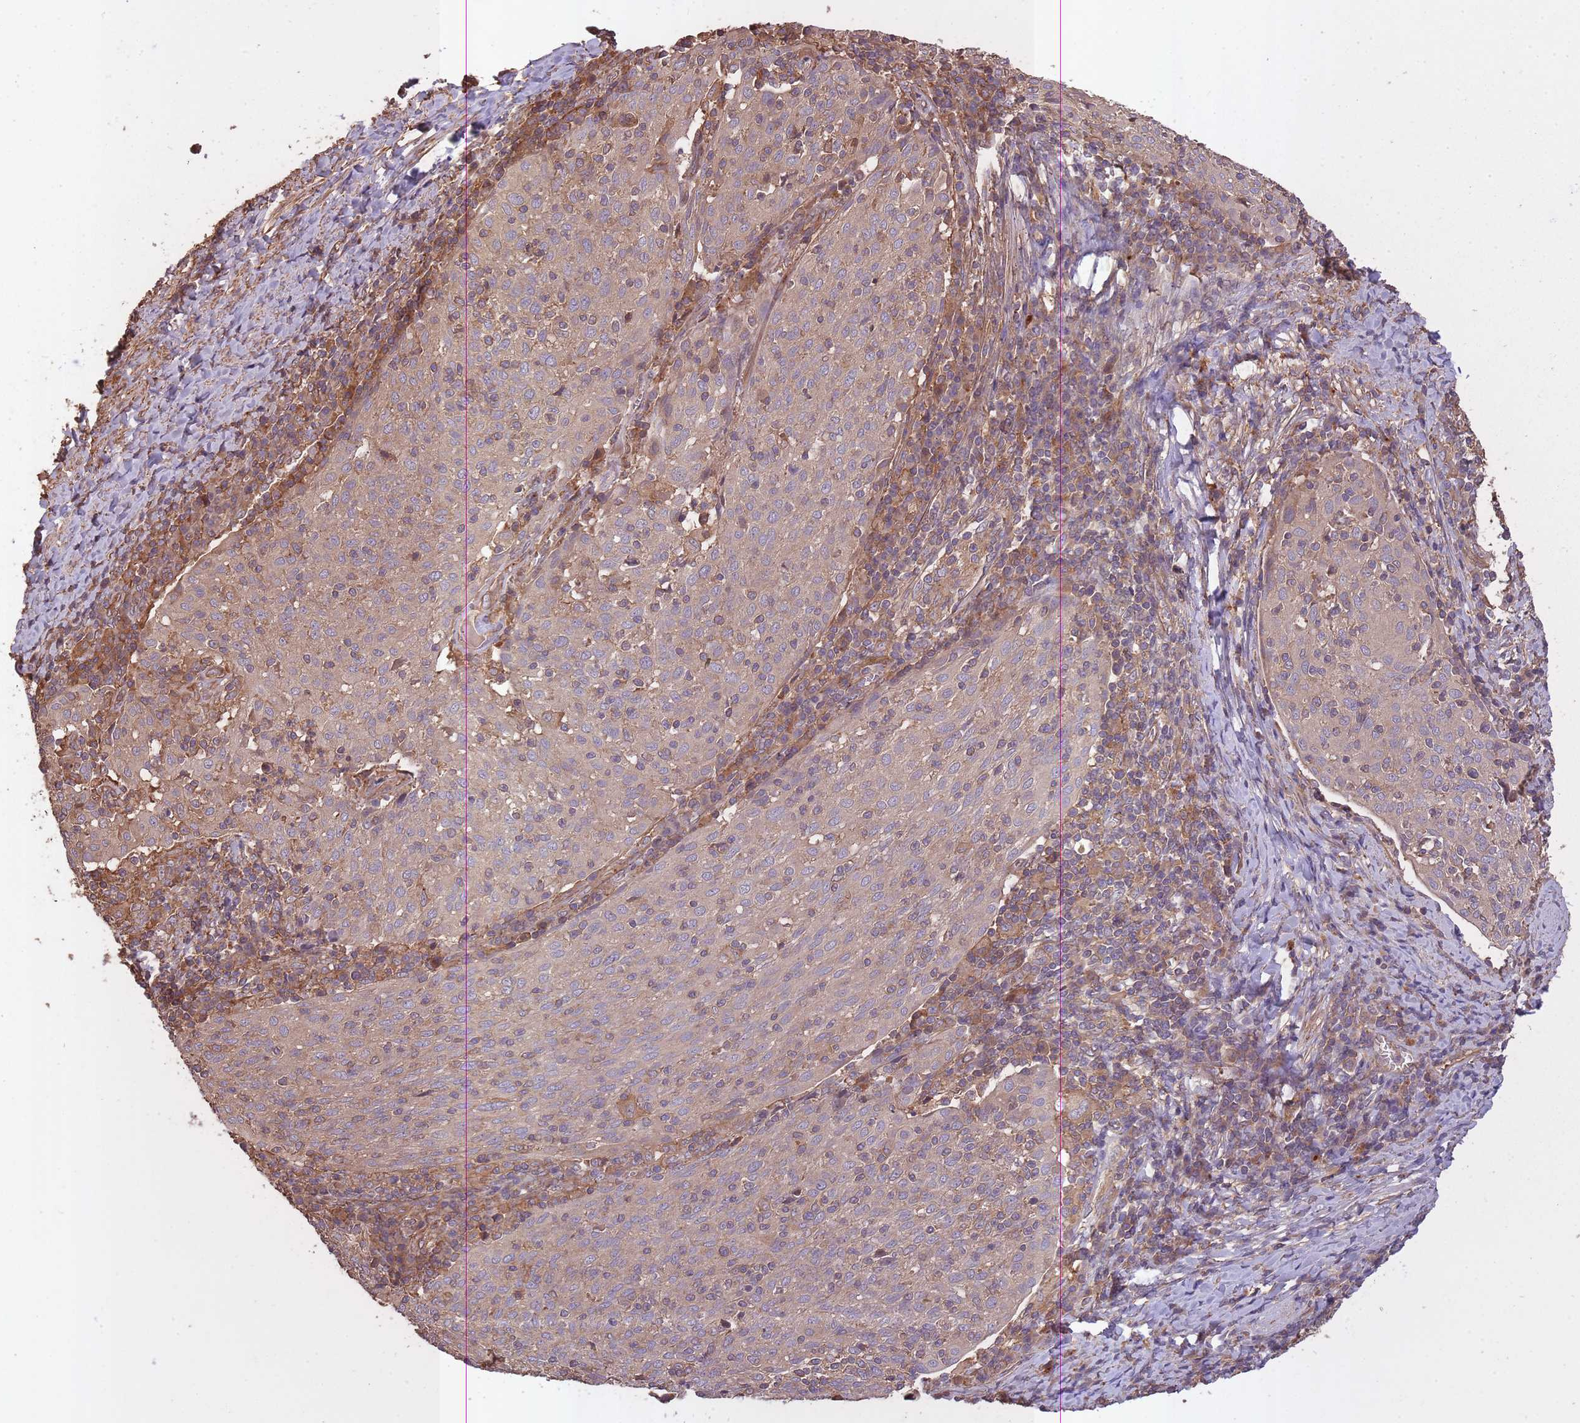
{"staining": {"intensity": "weak", "quantity": ">75%", "location": "cytoplasmic/membranous"}, "tissue": "cervical cancer", "cell_type": "Tumor cells", "image_type": "cancer", "snomed": [{"axis": "morphology", "description": "Squamous cell carcinoma, NOS"}, {"axis": "topography", "description": "Cervix"}], "caption": "Tumor cells reveal weak cytoplasmic/membranous expression in about >75% of cells in squamous cell carcinoma (cervical).", "gene": "ARMH3", "patient": {"sex": "female", "age": 52}}